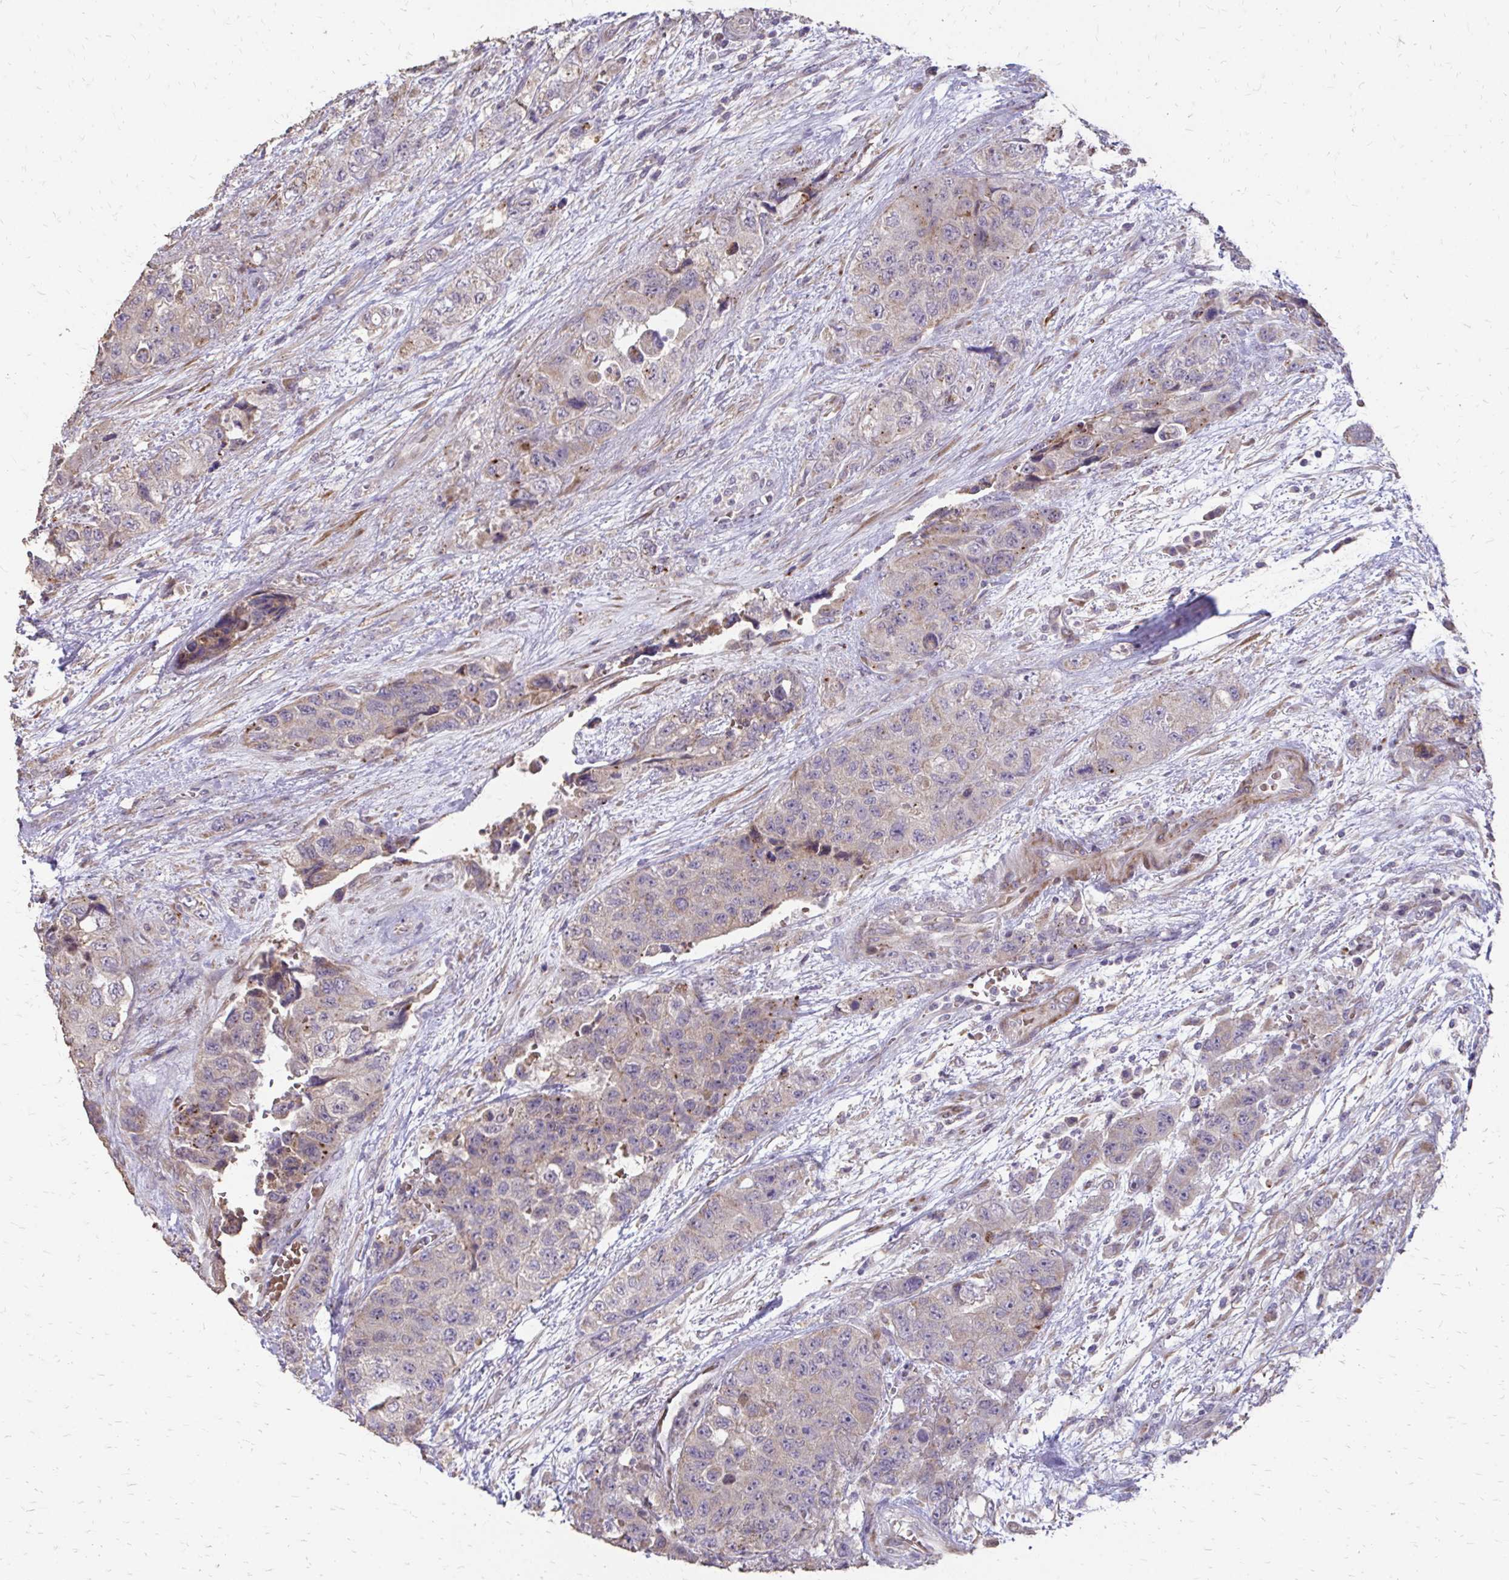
{"staining": {"intensity": "negative", "quantity": "none", "location": "none"}, "tissue": "urothelial cancer", "cell_type": "Tumor cells", "image_type": "cancer", "snomed": [{"axis": "morphology", "description": "Urothelial carcinoma, High grade"}, {"axis": "topography", "description": "Urinary bladder"}], "caption": "IHC micrograph of human urothelial cancer stained for a protein (brown), which shows no staining in tumor cells. (DAB (3,3'-diaminobenzidine) immunohistochemistry with hematoxylin counter stain).", "gene": "MYORG", "patient": {"sex": "female", "age": 78}}